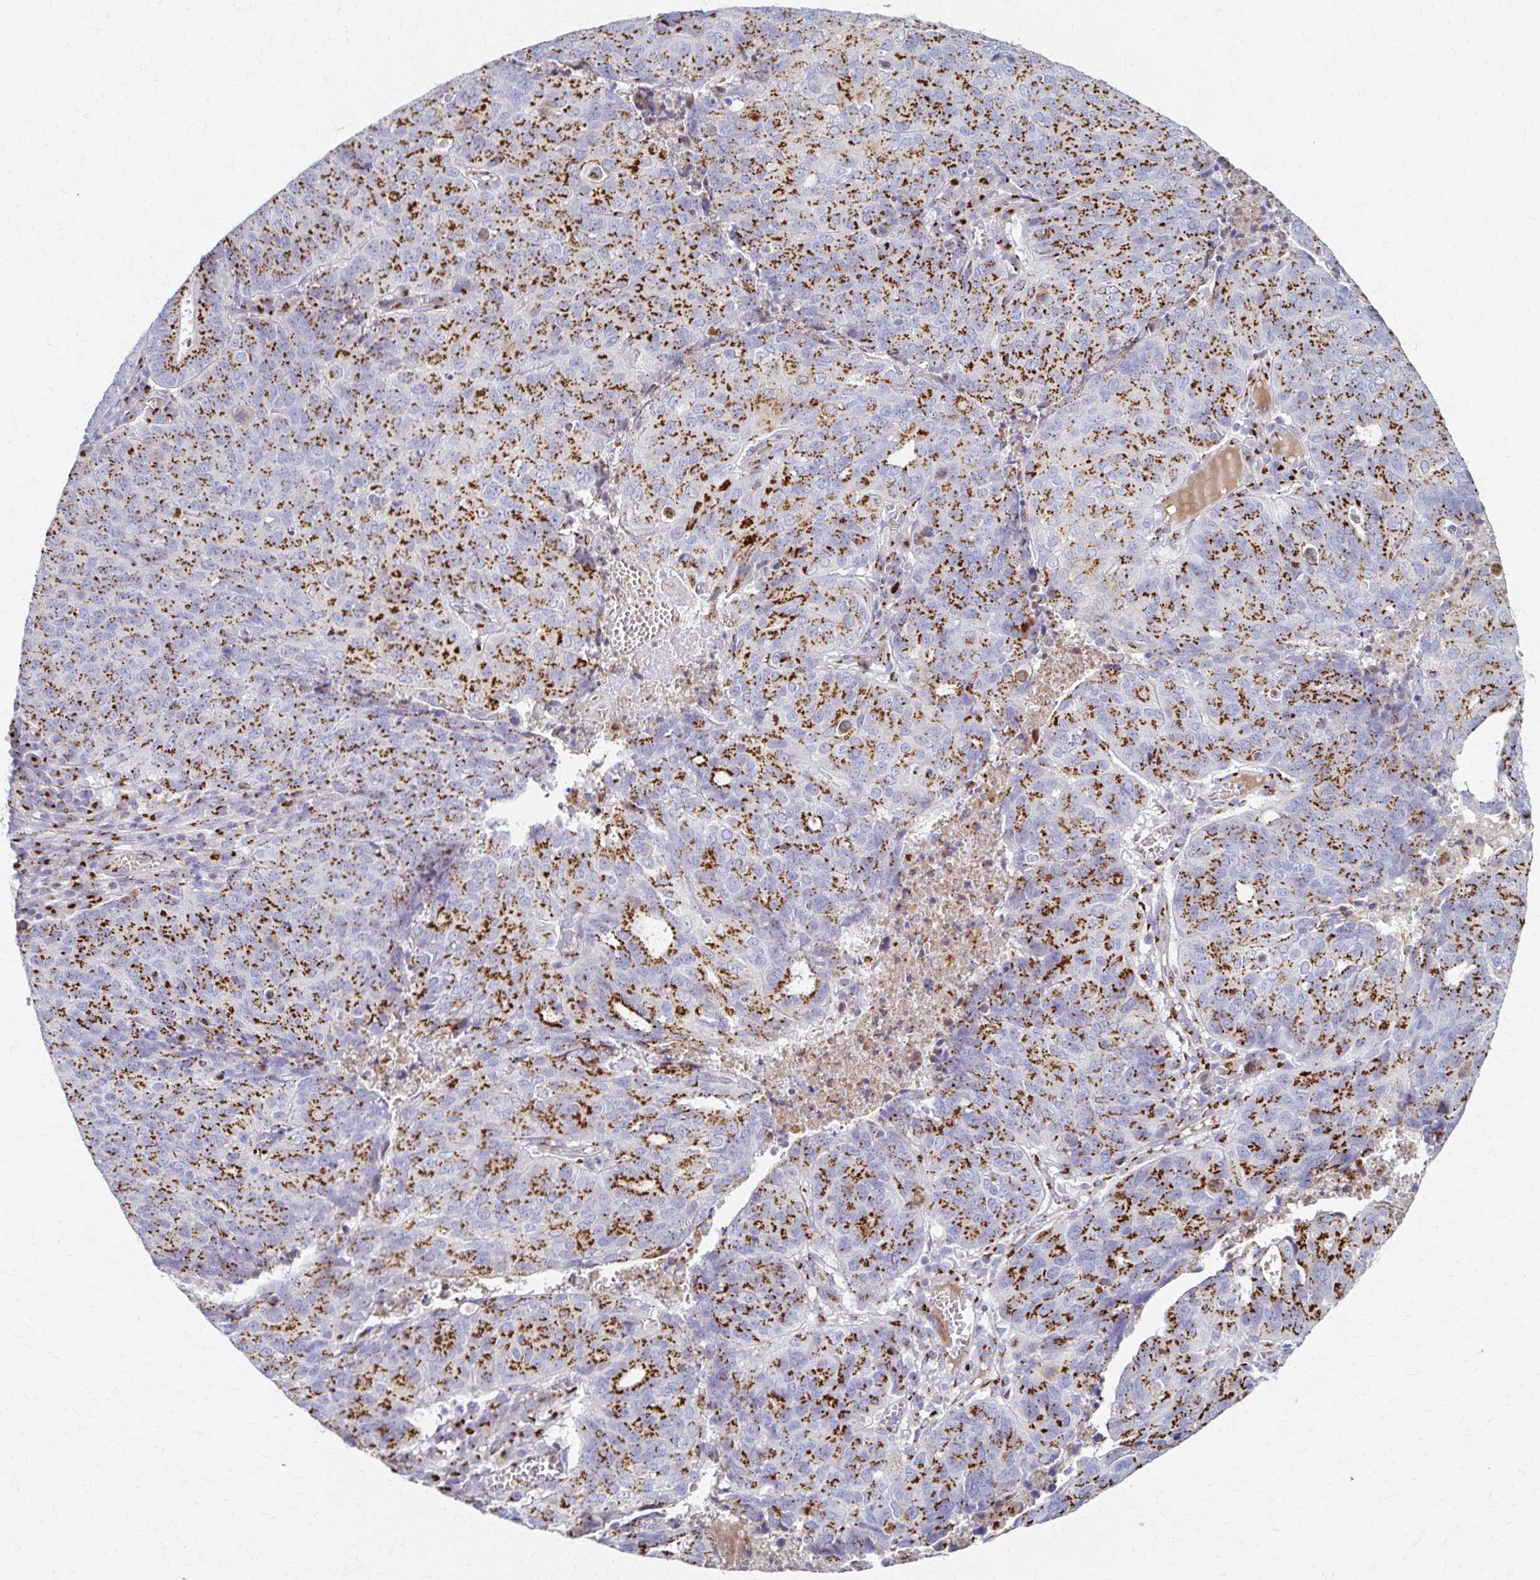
{"staining": {"intensity": "strong", "quantity": ">75%", "location": "cytoplasmic/membranous"}, "tissue": "endometrial cancer", "cell_type": "Tumor cells", "image_type": "cancer", "snomed": [{"axis": "morphology", "description": "Adenocarcinoma, NOS"}, {"axis": "topography", "description": "Endometrium"}], "caption": "A histopathology image showing strong cytoplasmic/membranous expression in about >75% of tumor cells in endometrial cancer, as visualized by brown immunohistochemical staining.", "gene": "TM9SF1", "patient": {"sex": "female", "age": 82}}